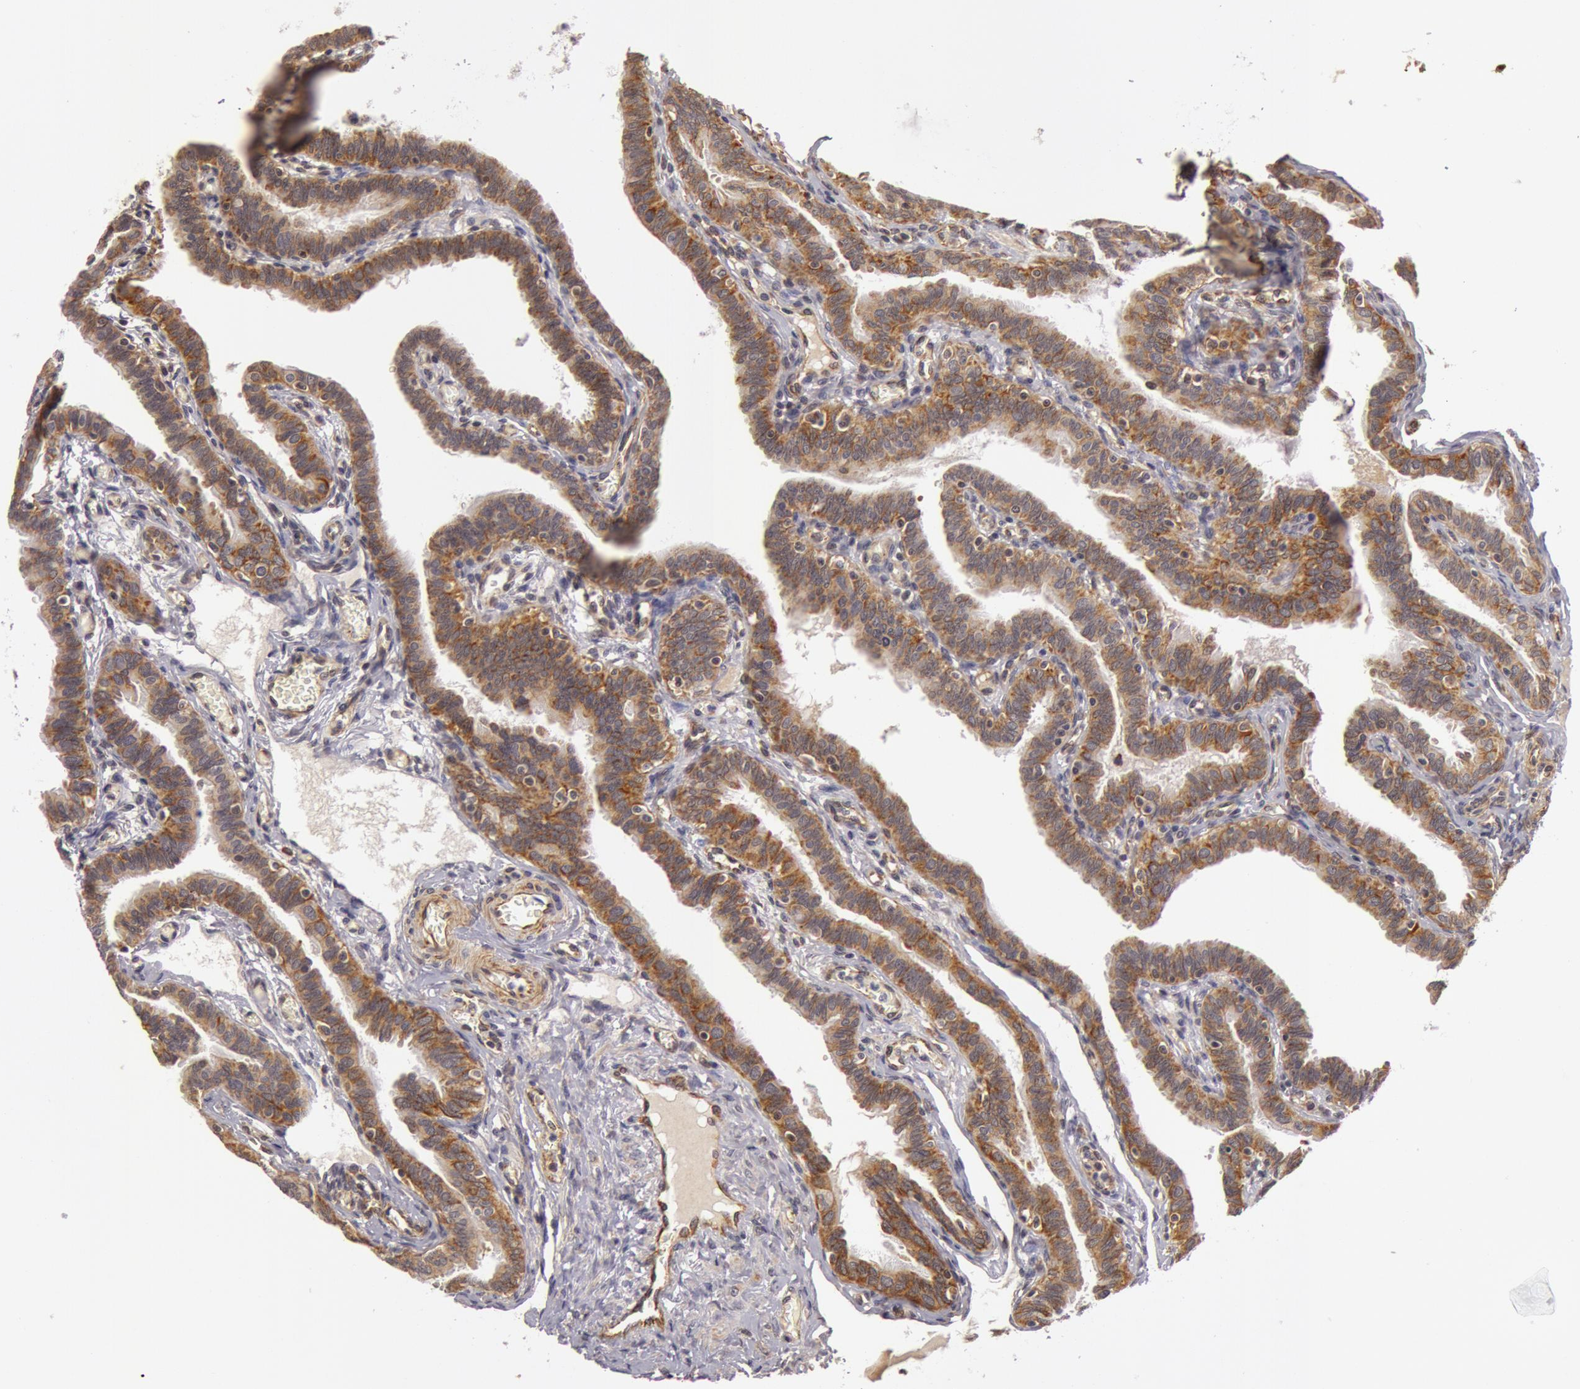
{"staining": {"intensity": "moderate", "quantity": ">75%", "location": "cytoplasmic/membranous"}, "tissue": "fallopian tube", "cell_type": "Glandular cells", "image_type": "normal", "snomed": [{"axis": "morphology", "description": "Normal tissue, NOS"}, {"axis": "topography", "description": "Fallopian tube"}], "caption": "An image showing moderate cytoplasmic/membranous expression in approximately >75% of glandular cells in unremarkable fallopian tube, as visualized by brown immunohistochemical staining.", "gene": "SYTL4", "patient": {"sex": "female", "age": 38}}